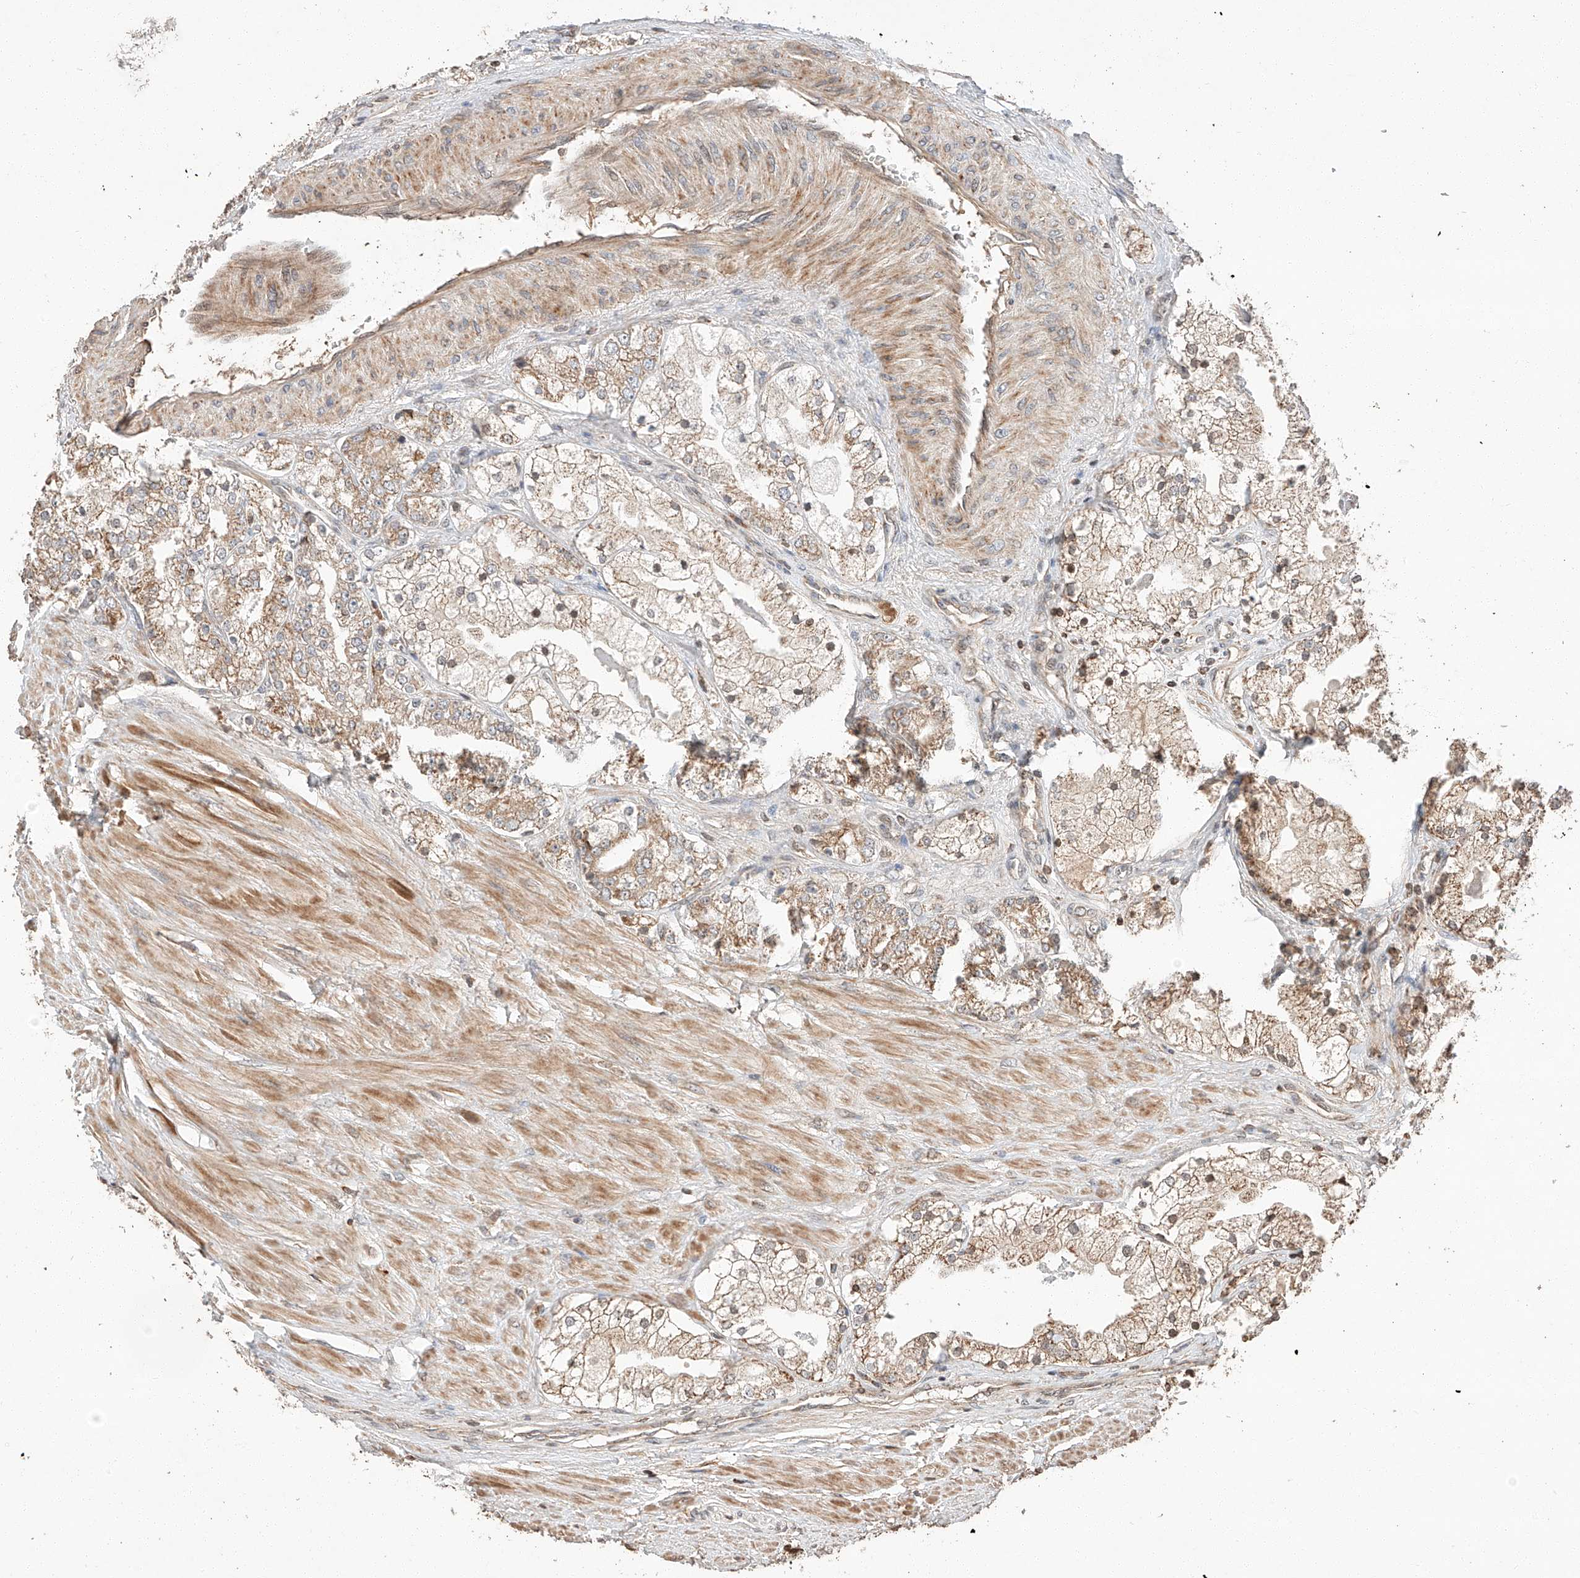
{"staining": {"intensity": "moderate", "quantity": "<25%", "location": "cytoplasmic/membranous"}, "tissue": "prostate cancer", "cell_type": "Tumor cells", "image_type": "cancer", "snomed": [{"axis": "morphology", "description": "Adenocarcinoma, High grade"}, {"axis": "topography", "description": "Prostate"}], "caption": "High-magnification brightfield microscopy of adenocarcinoma (high-grade) (prostate) stained with DAB (3,3'-diaminobenzidine) (brown) and counterstained with hematoxylin (blue). tumor cells exhibit moderate cytoplasmic/membranous expression is present in approximately<25% of cells. (DAB IHC with brightfield microscopy, high magnification).", "gene": "ARHGAP33", "patient": {"sex": "male", "age": 50}}